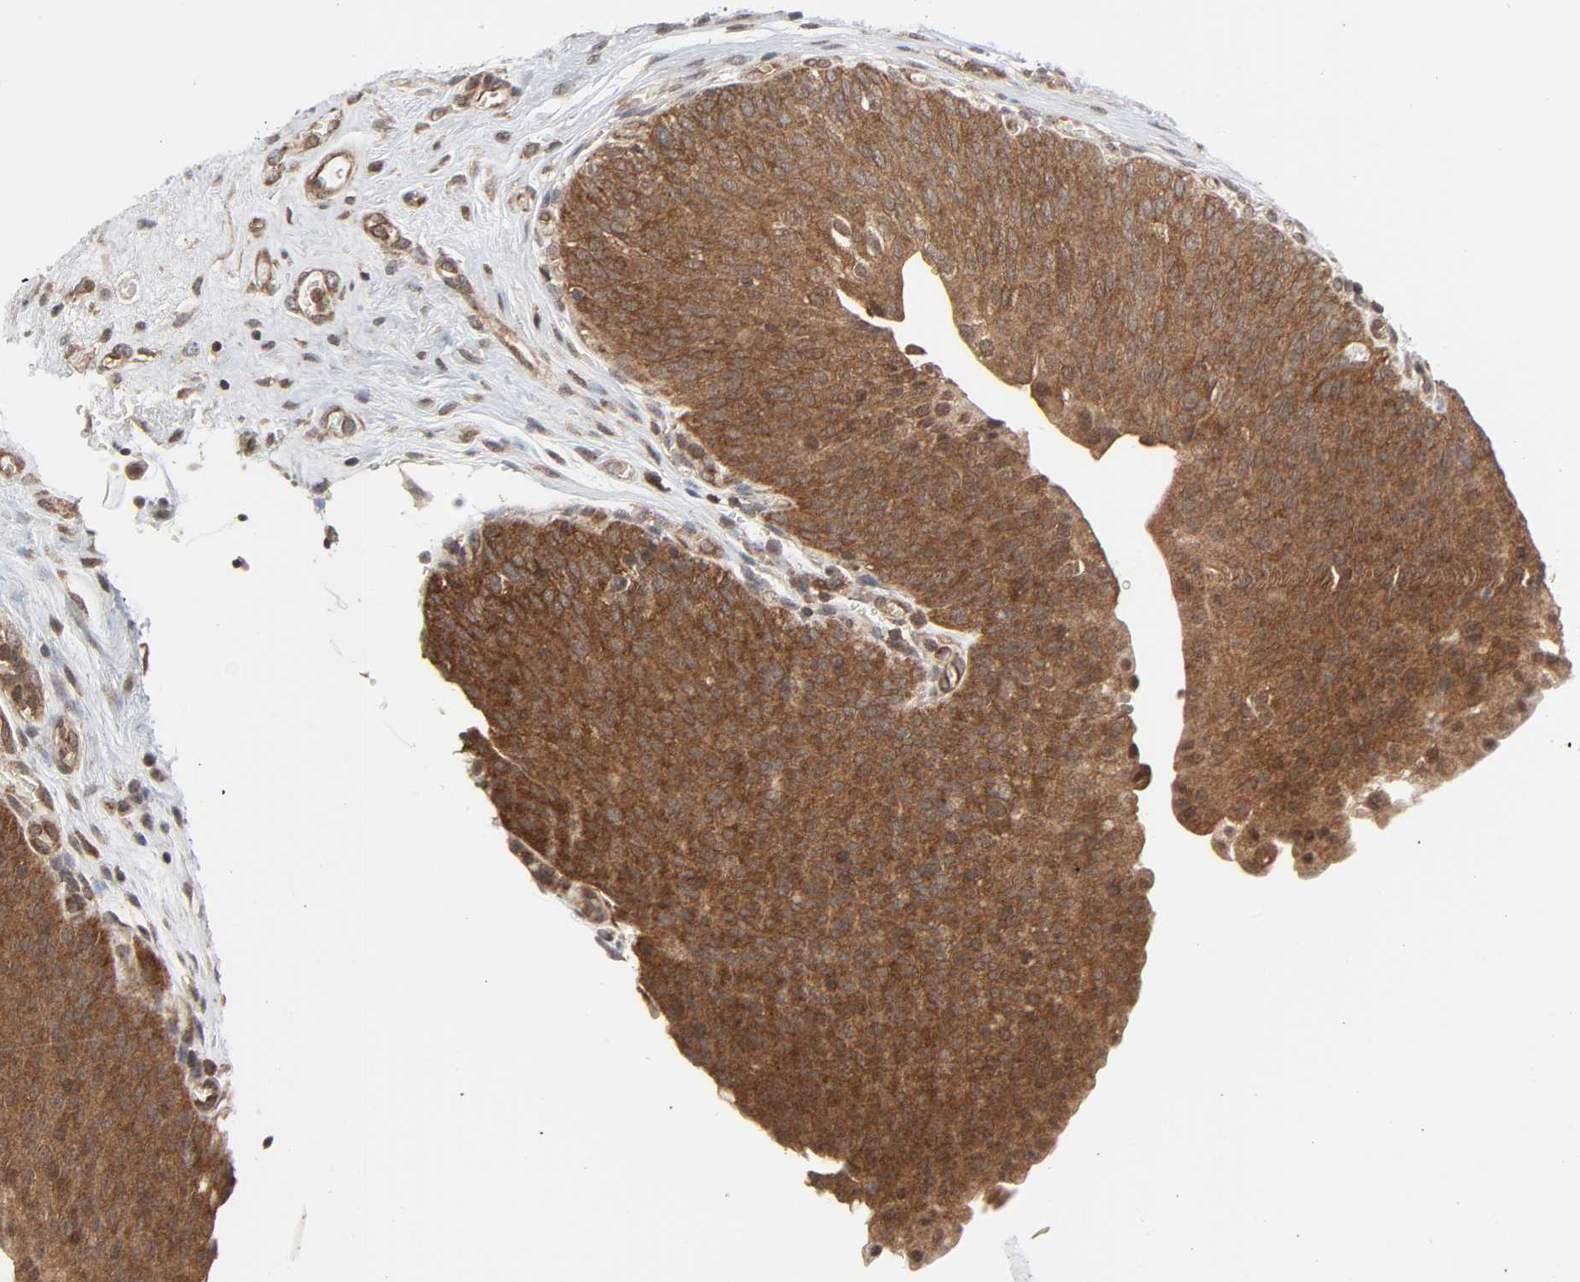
{"staining": {"intensity": "moderate", "quantity": ">75%", "location": "cytoplasmic/membranous"}, "tissue": "urinary bladder", "cell_type": "Urothelial cells", "image_type": "normal", "snomed": [{"axis": "morphology", "description": "Normal tissue, NOS"}, {"axis": "morphology", "description": "Dysplasia, NOS"}, {"axis": "topography", "description": "Urinary bladder"}], "caption": "Urinary bladder stained with DAB immunohistochemistry exhibits medium levels of moderate cytoplasmic/membranous staining in approximately >75% of urothelial cells.", "gene": "GSK3A", "patient": {"sex": "male", "age": 35}}